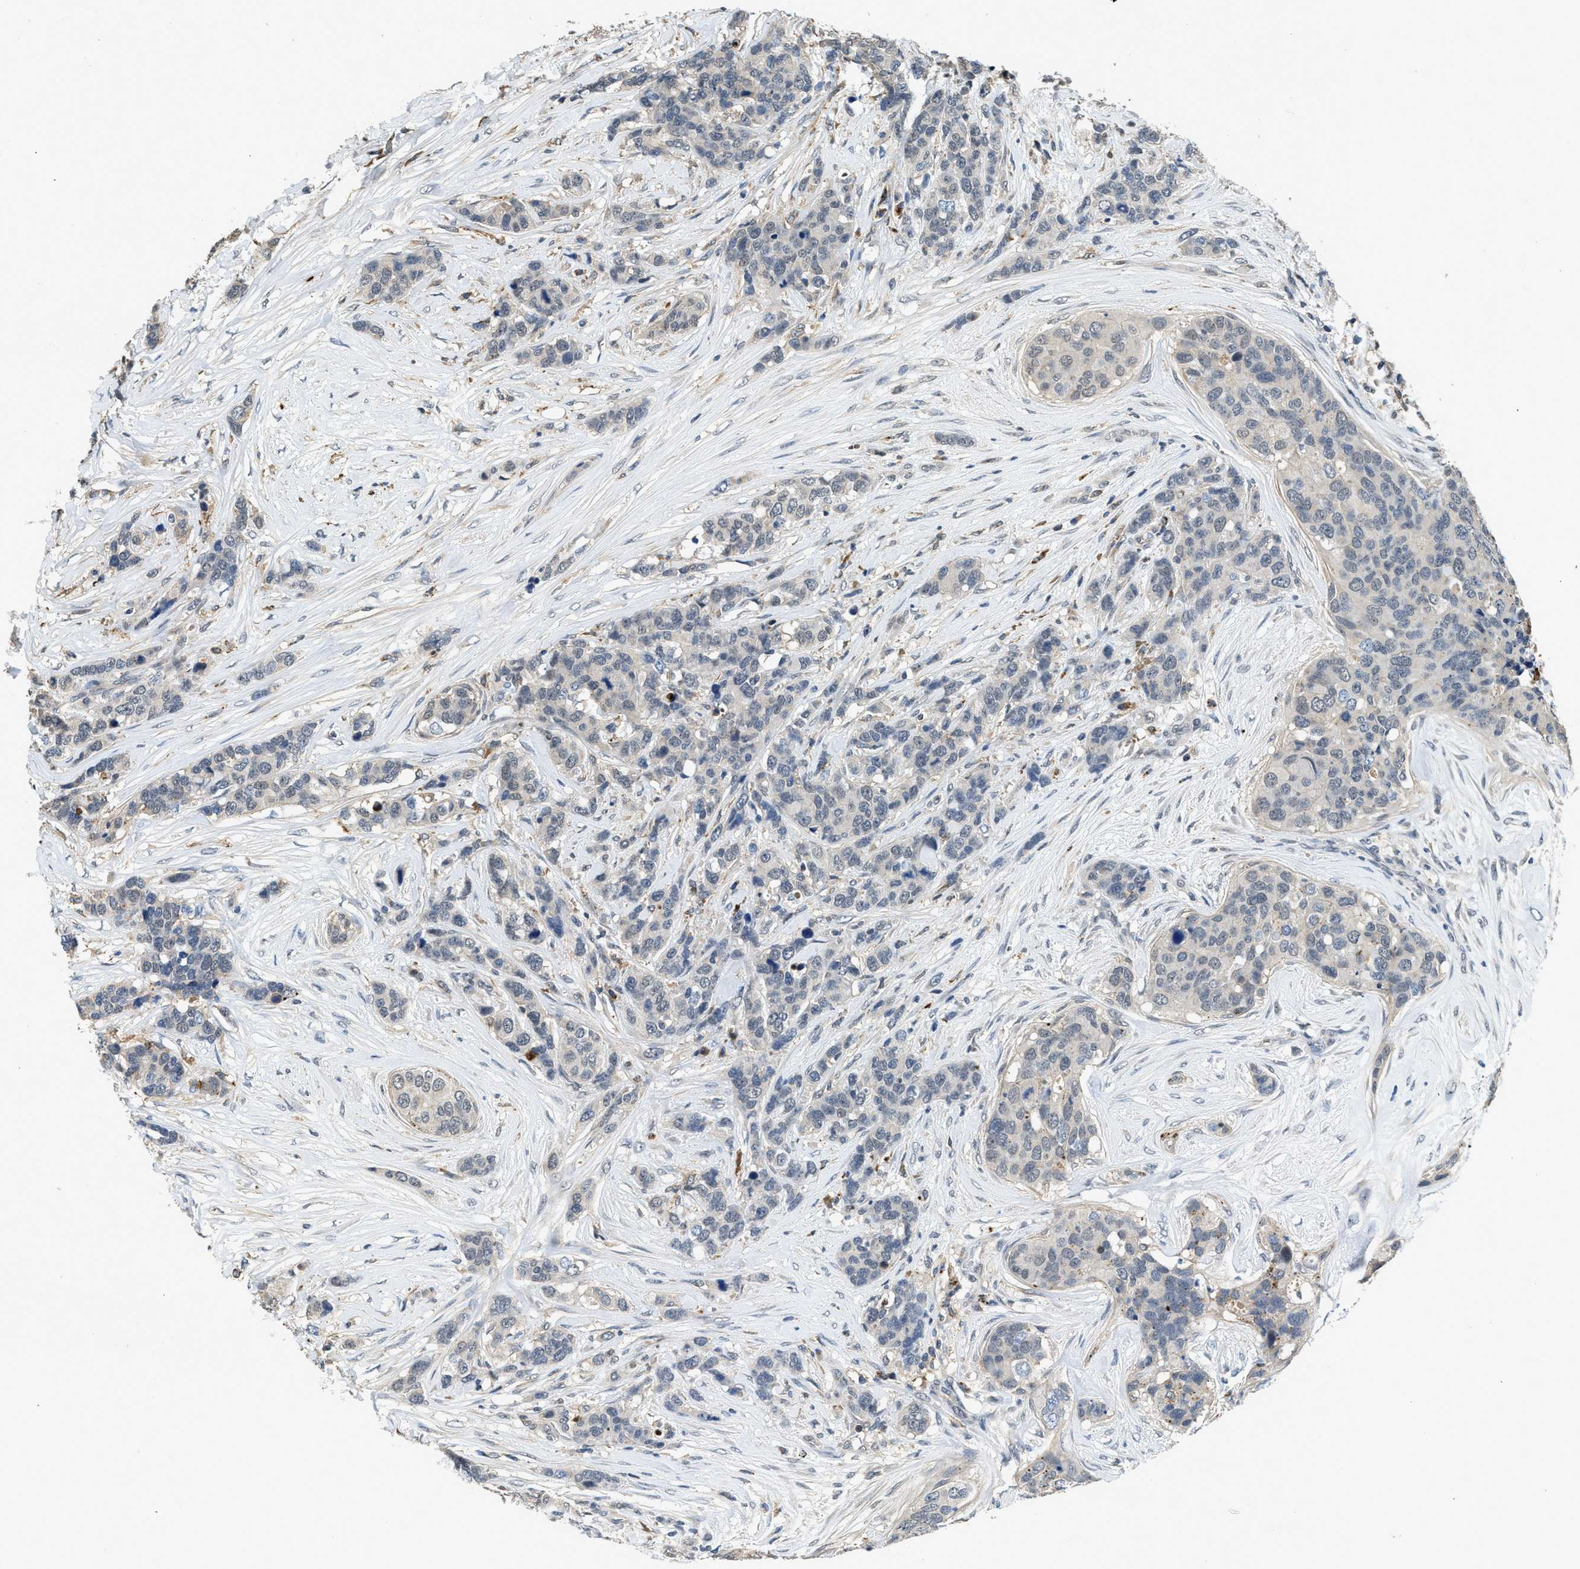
{"staining": {"intensity": "negative", "quantity": "none", "location": "none"}, "tissue": "breast cancer", "cell_type": "Tumor cells", "image_type": "cancer", "snomed": [{"axis": "morphology", "description": "Lobular carcinoma"}, {"axis": "topography", "description": "Breast"}], "caption": "High magnification brightfield microscopy of lobular carcinoma (breast) stained with DAB (3,3'-diaminobenzidine) (brown) and counterstained with hematoxylin (blue): tumor cells show no significant expression.", "gene": "SLC15A4", "patient": {"sex": "female", "age": 59}}